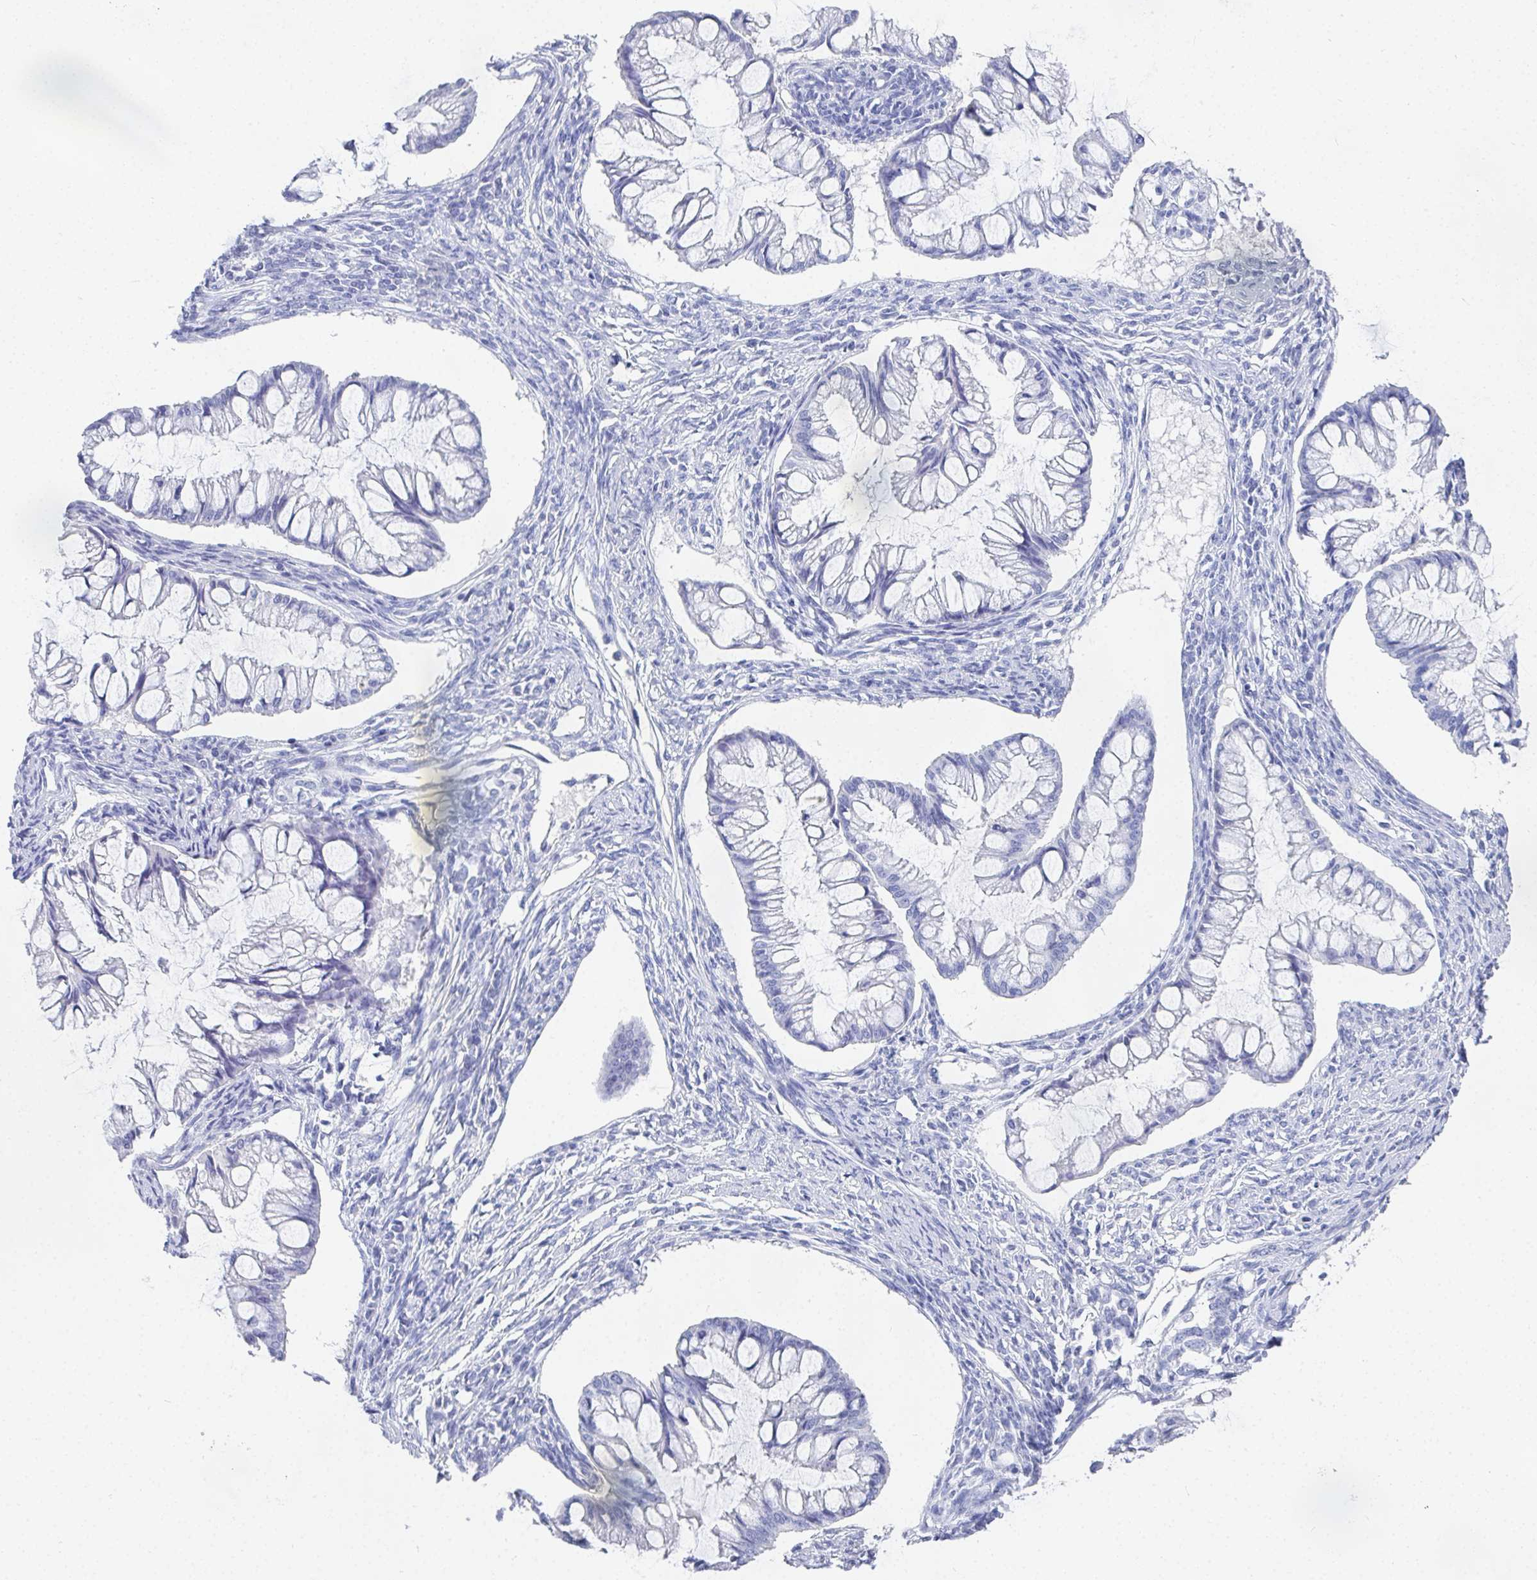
{"staining": {"intensity": "negative", "quantity": "none", "location": "none"}, "tissue": "ovarian cancer", "cell_type": "Tumor cells", "image_type": "cancer", "snomed": [{"axis": "morphology", "description": "Cystadenocarcinoma, mucinous, NOS"}, {"axis": "topography", "description": "Ovary"}], "caption": "DAB immunohistochemical staining of human ovarian cancer (mucinous cystadenocarcinoma) shows no significant positivity in tumor cells. The staining was performed using DAB (3,3'-diaminobenzidine) to visualize the protein expression in brown, while the nuclei were stained in blue with hematoxylin (Magnification: 20x).", "gene": "GRIA1", "patient": {"sex": "female", "age": 73}}